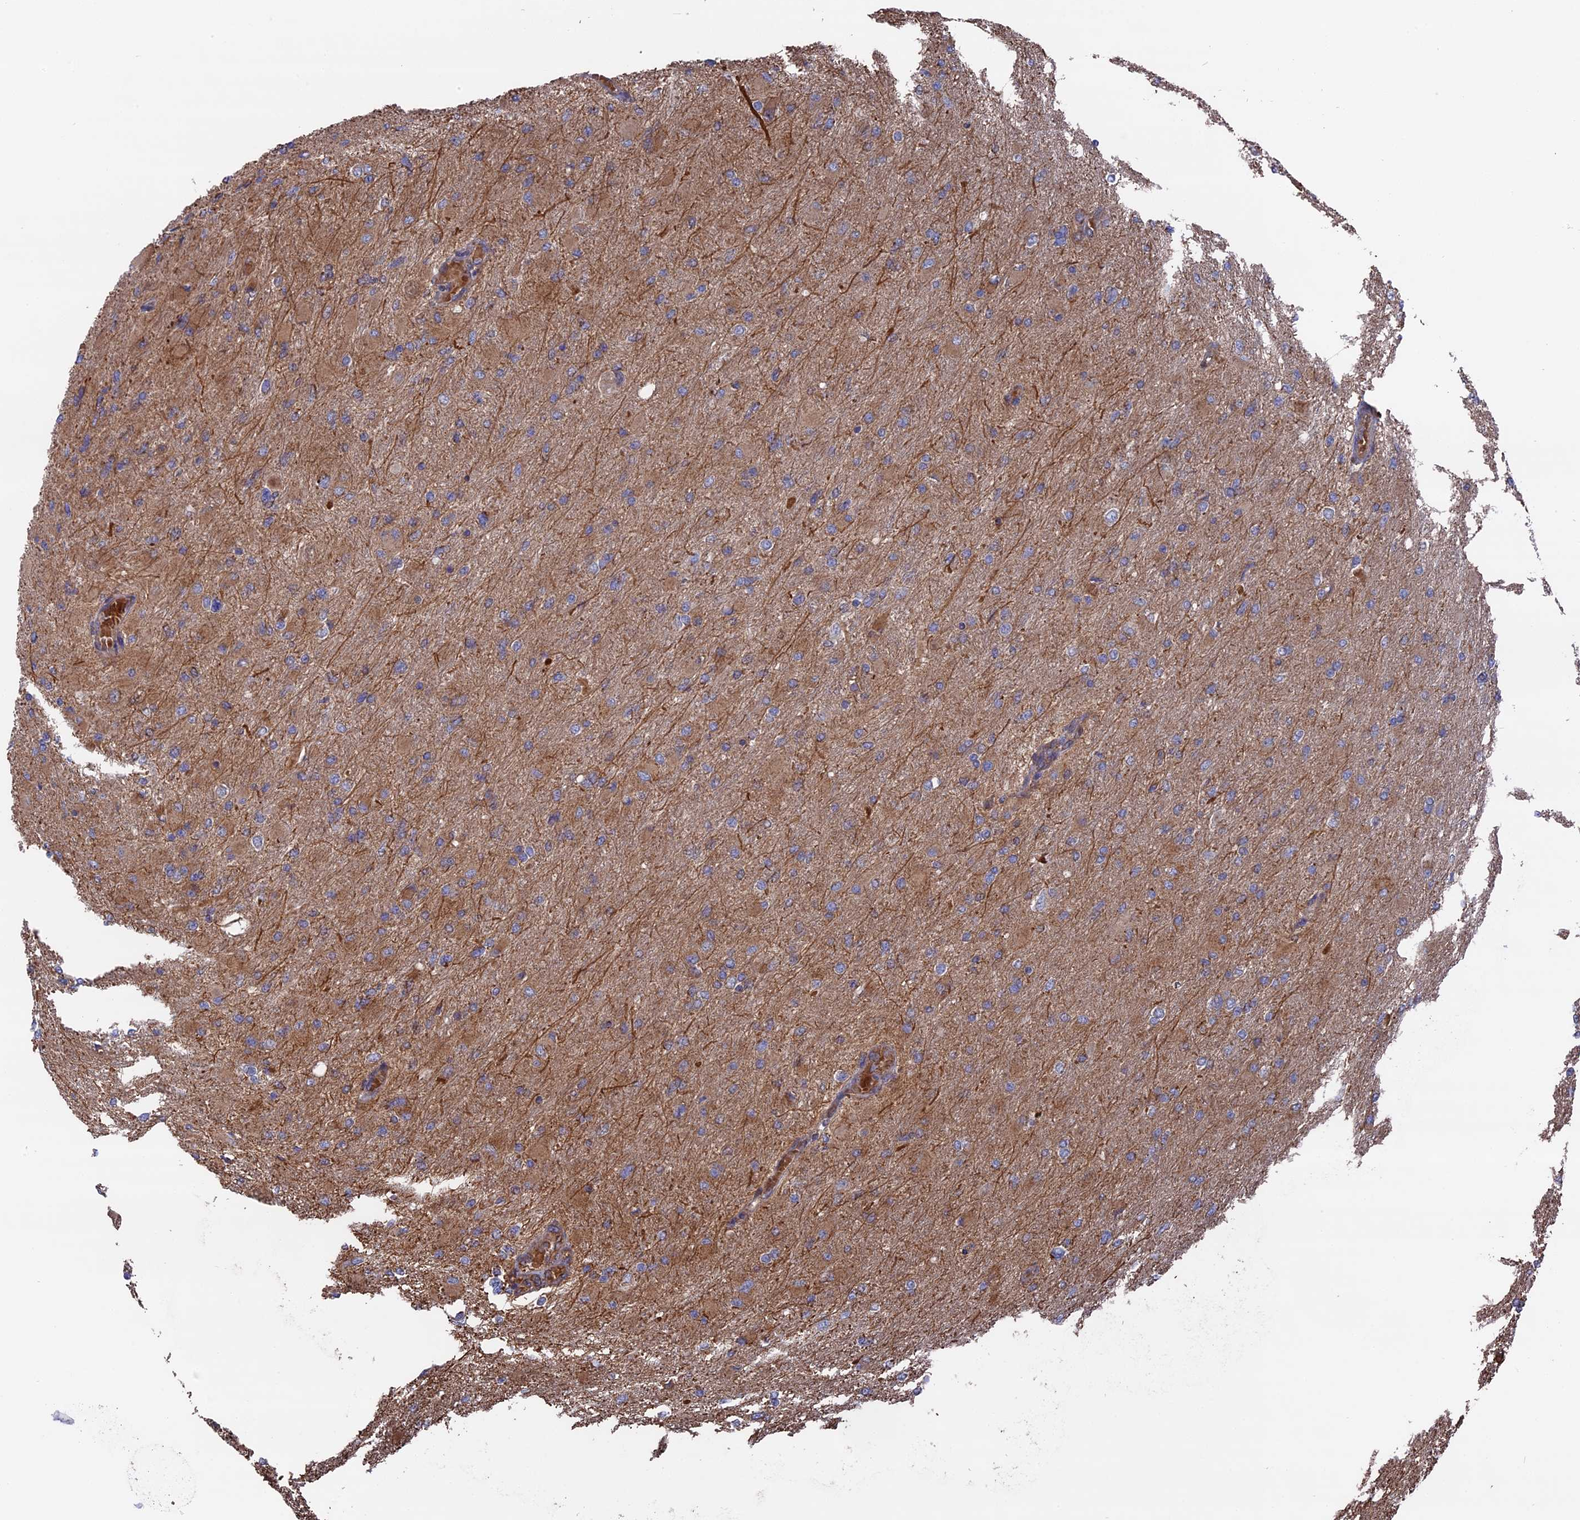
{"staining": {"intensity": "weak", "quantity": "25%-75%", "location": "cytoplasmic/membranous"}, "tissue": "glioma", "cell_type": "Tumor cells", "image_type": "cancer", "snomed": [{"axis": "morphology", "description": "Glioma, malignant, High grade"}, {"axis": "topography", "description": "Cerebral cortex"}], "caption": "Malignant glioma (high-grade) stained for a protein shows weak cytoplasmic/membranous positivity in tumor cells.", "gene": "TELO2", "patient": {"sex": "female", "age": 36}}